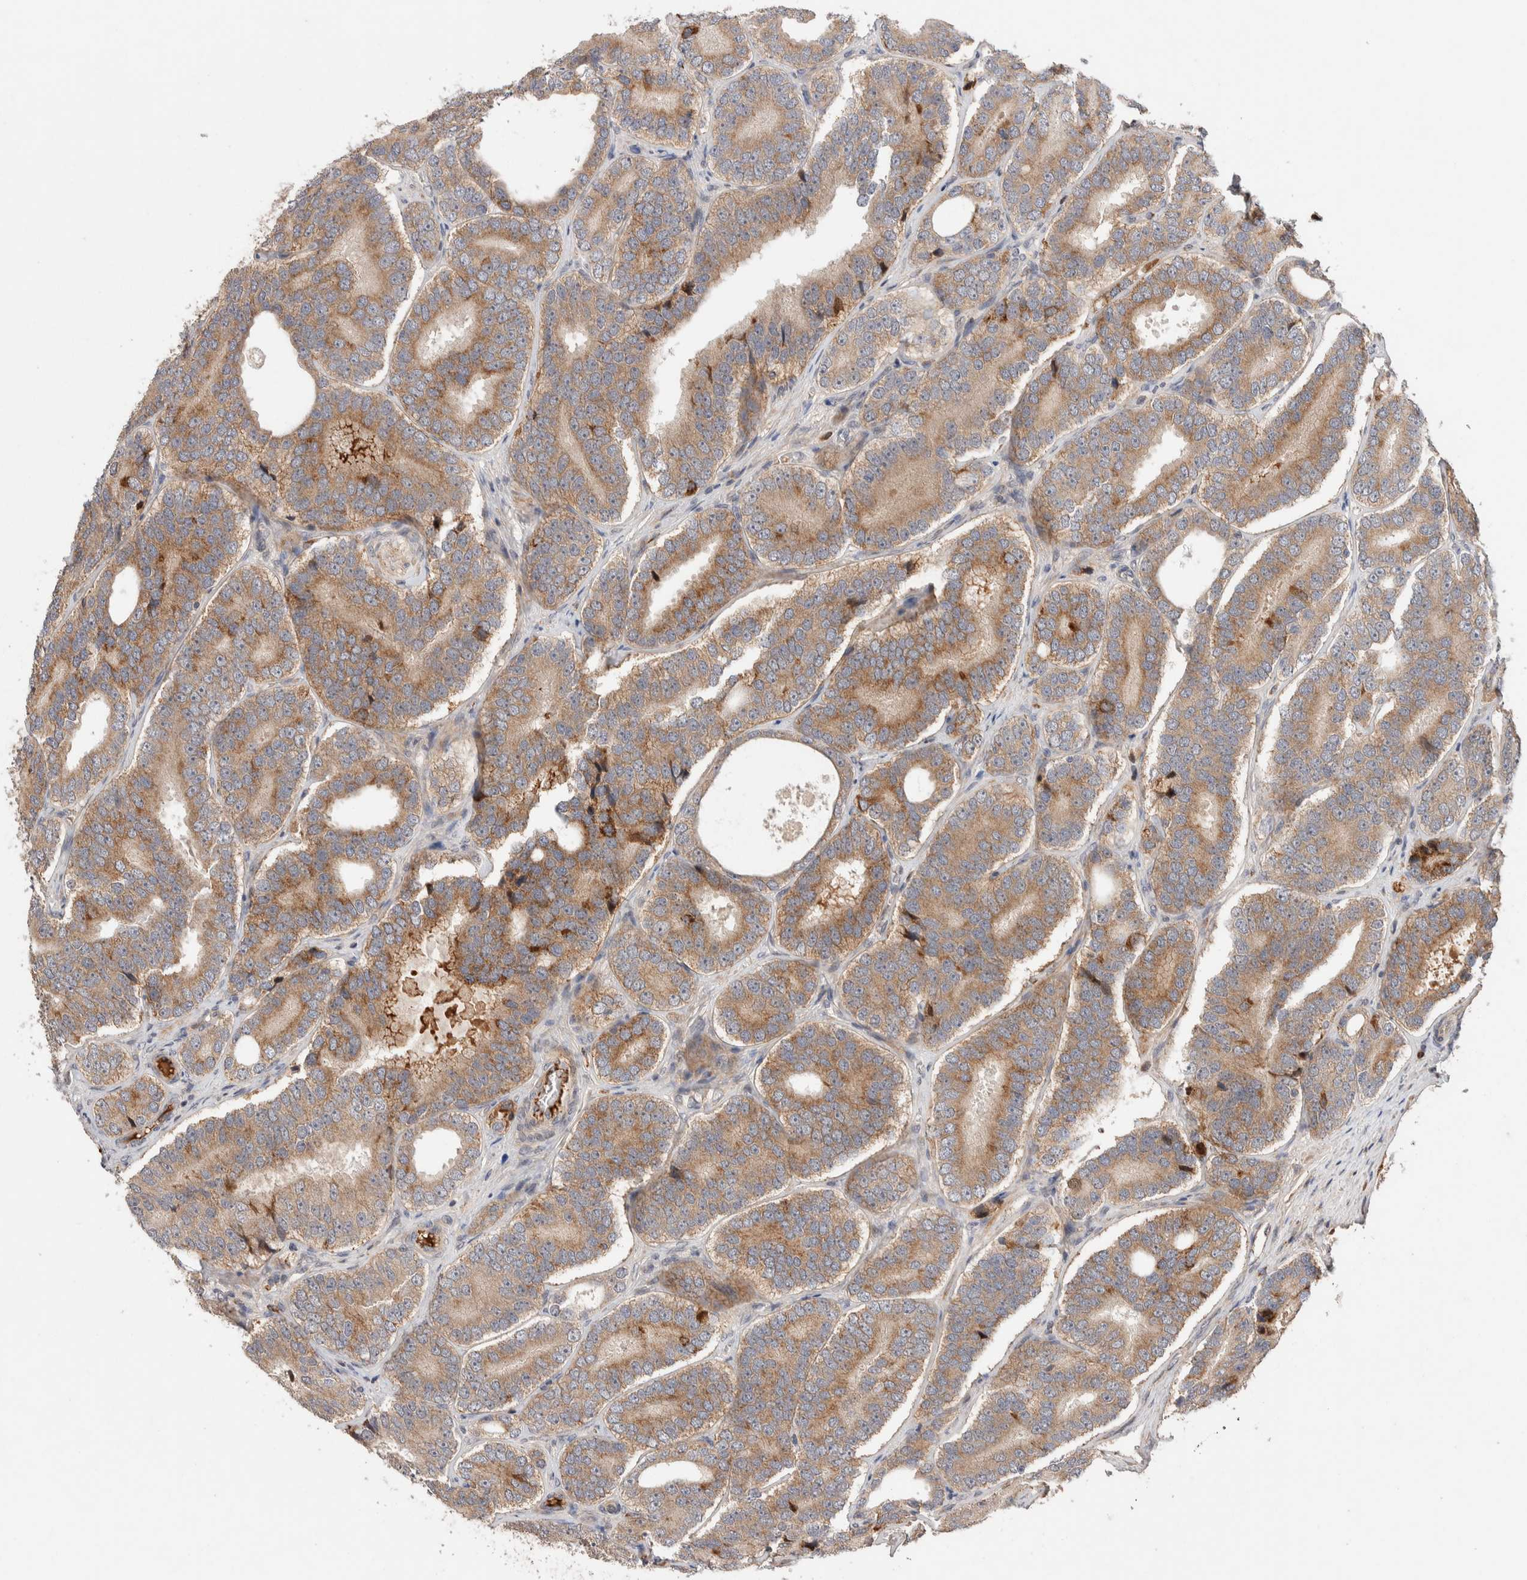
{"staining": {"intensity": "moderate", "quantity": ">75%", "location": "cytoplasmic/membranous"}, "tissue": "prostate cancer", "cell_type": "Tumor cells", "image_type": "cancer", "snomed": [{"axis": "morphology", "description": "Adenocarcinoma, High grade"}, {"axis": "topography", "description": "Prostate"}], "caption": "A photomicrograph of high-grade adenocarcinoma (prostate) stained for a protein reveals moderate cytoplasmic/membranous brown staining in tumor cells.", "gene": "CASK", "patient": {"sex": "male", "age": 56}}